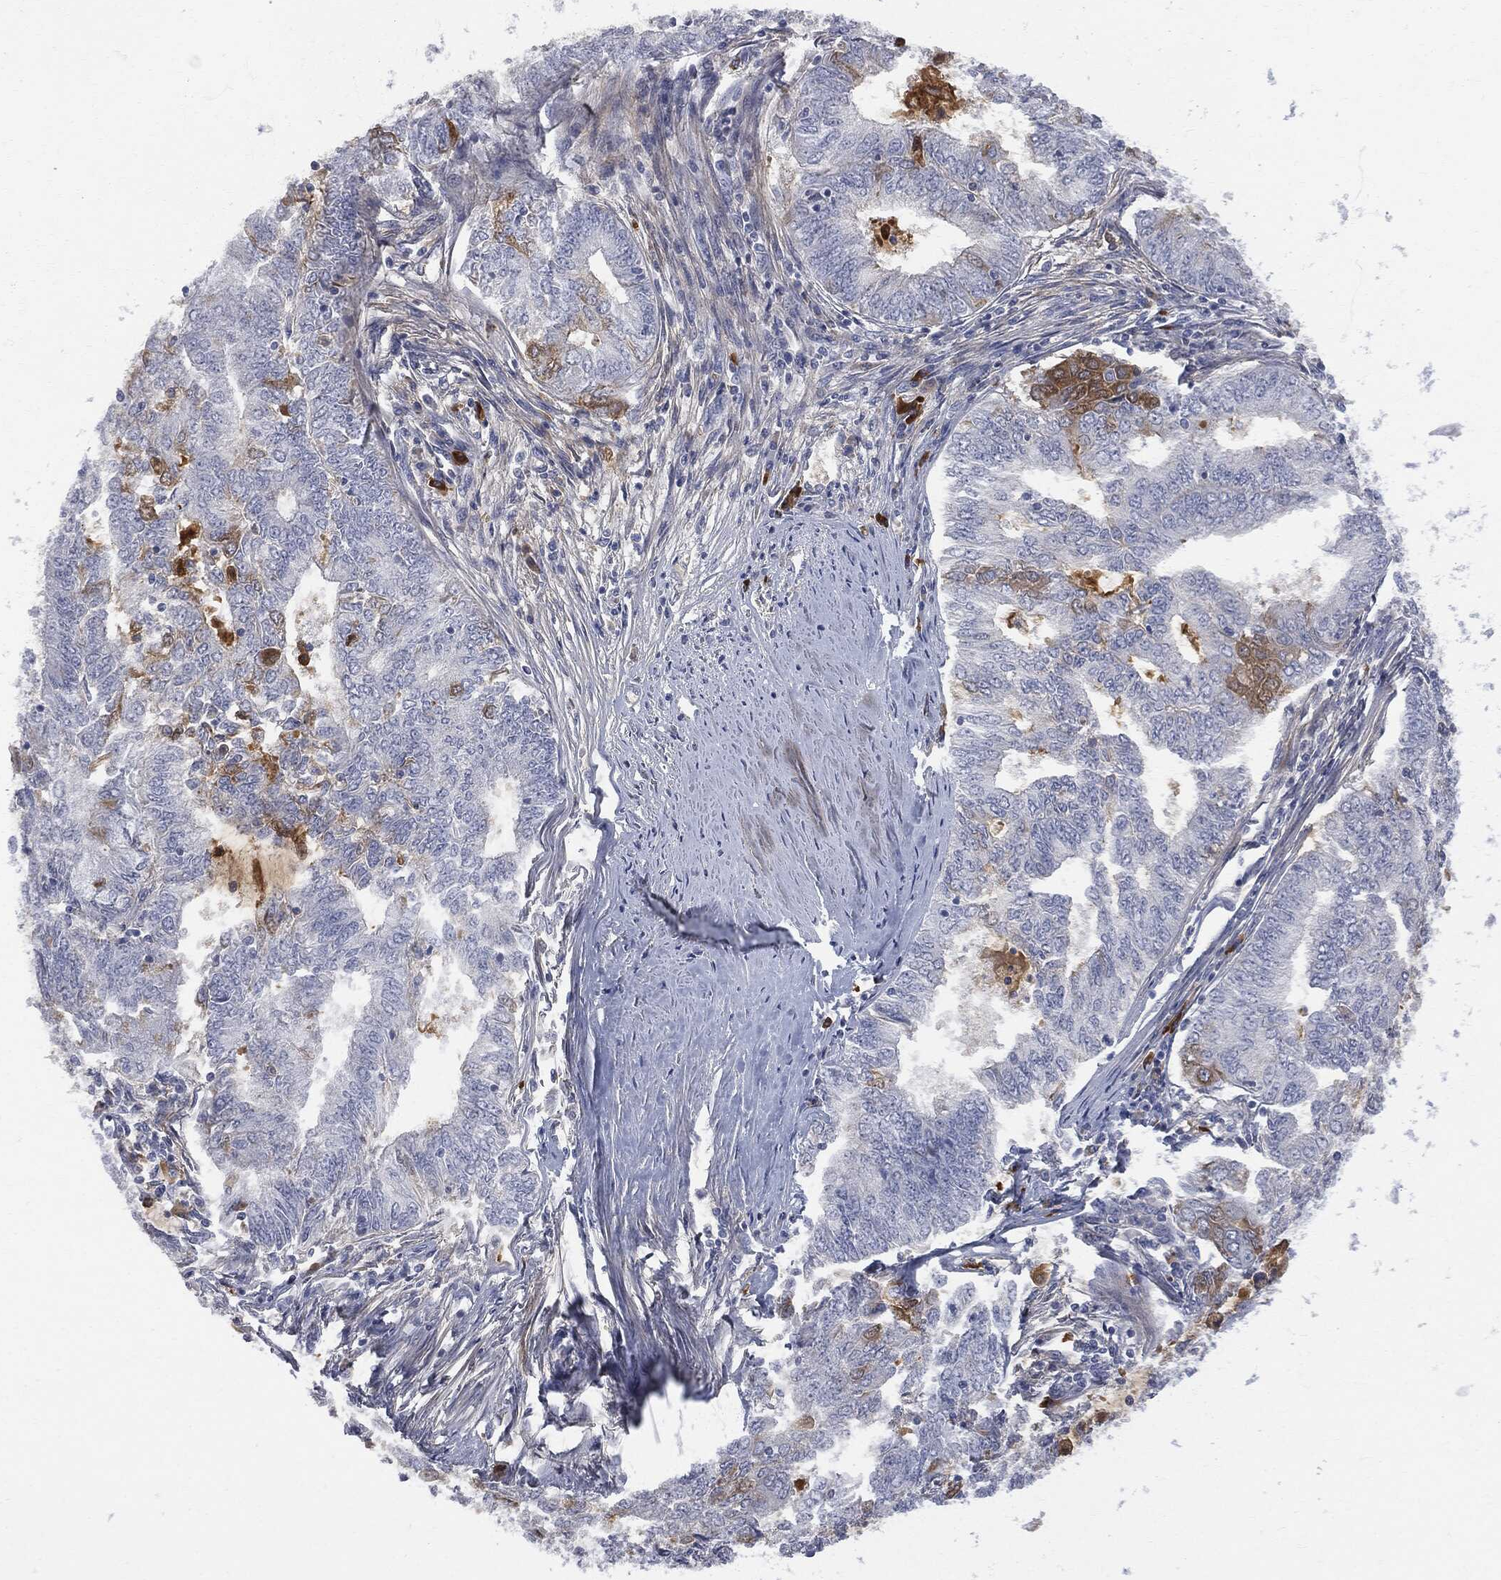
{"staining": {"intensity": "weak", "quantity": "<25%", "location": "cytoplasmic/membranous"}, "tissue": "endometrial cancer", "cell_type": "Tumor cells", "image_type": "cancer", "snomed": [{"axis": "morphology", "description": "Adenocarcinoma, NOS"}, {"axis": "topography", "description": "Endometrium"}], "caption": "DAB immunohistochemical staining of human endometrial adenocarcinoma displays no significant positivity in tumor cells.", "gene": "BTK", "patient": {"sex": "female", "age": 62}}